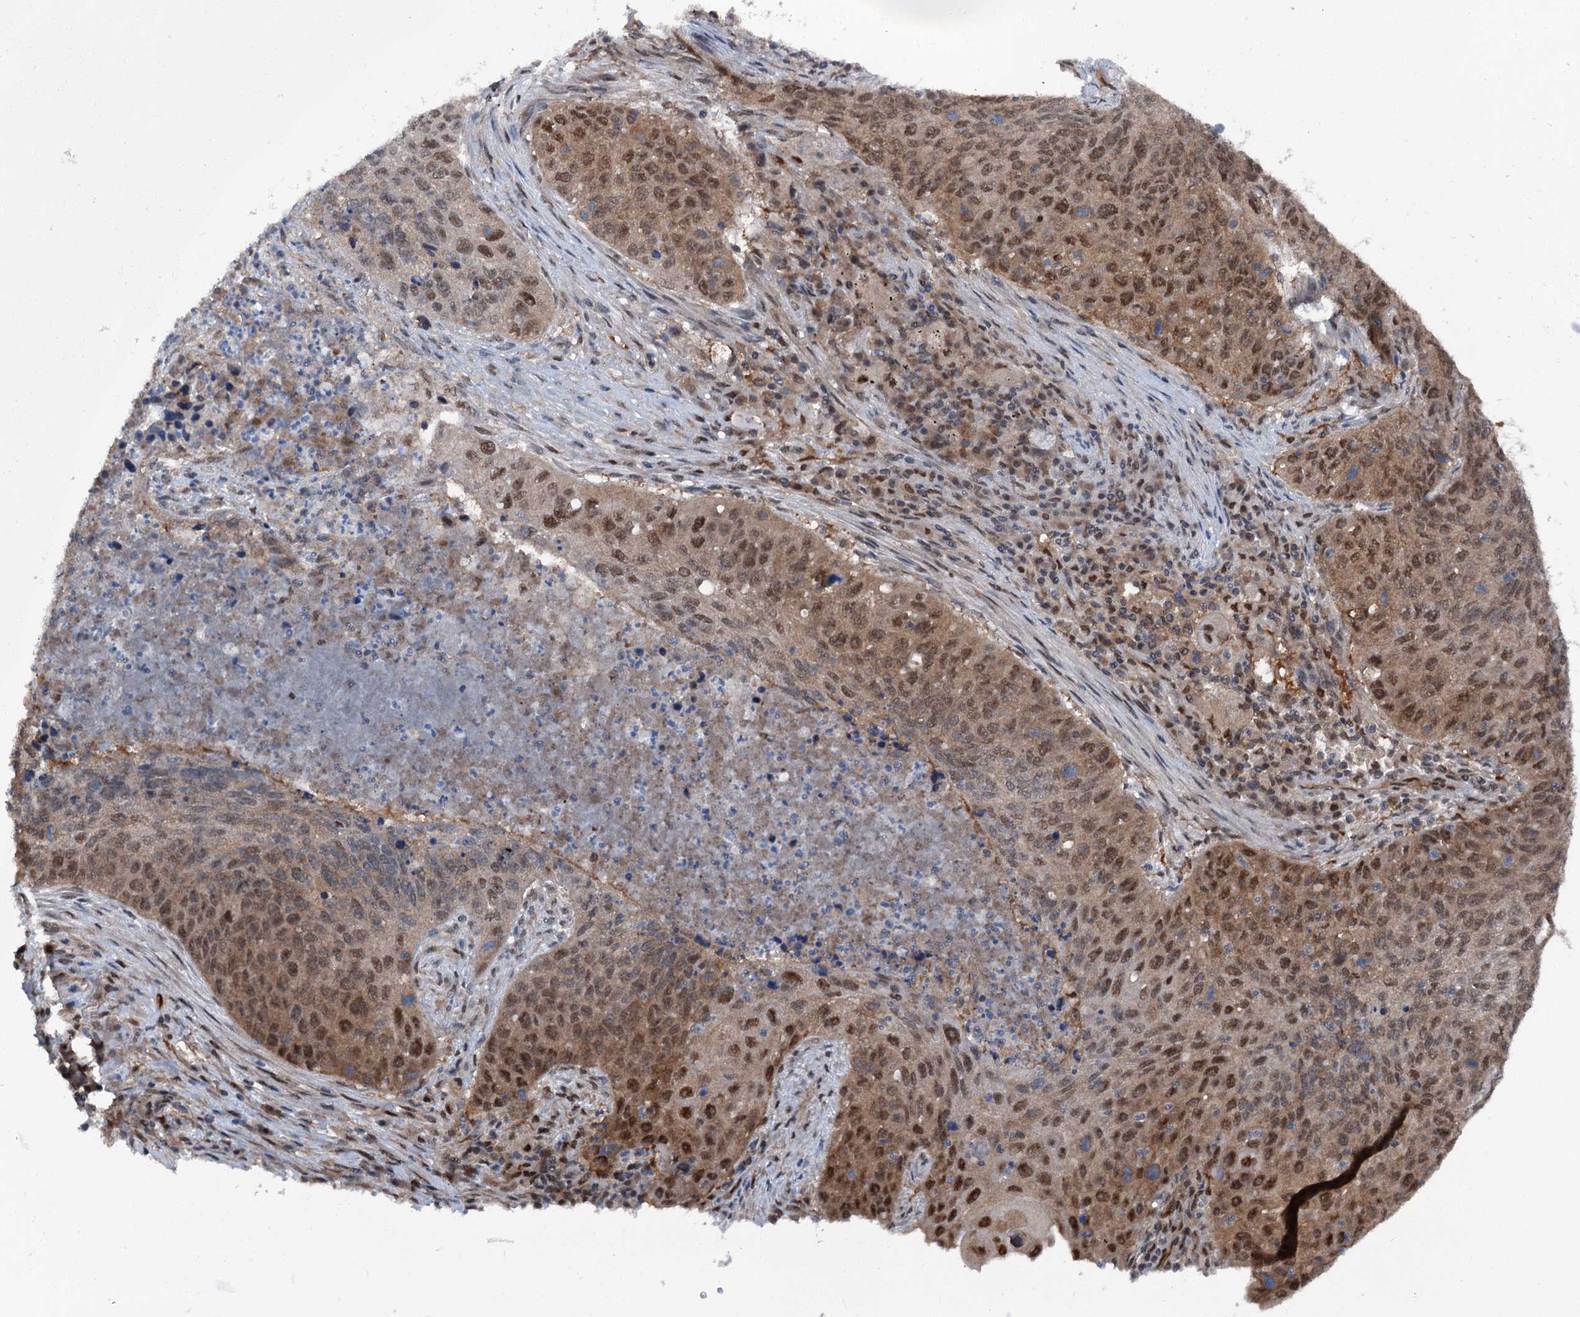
{"staining": {"intensity": "moderate", "quantity": ">75%", "location": "cytoplasmic/membranous,nuclear"}, "tissue": "lung cancer", "cell_type": "Tumor cells", "image_type": "cancer", "snomed": [{"axis": "morphology", "description": "Squamous cell carcinoma, NOS"}, {"axis": "topography", "description": "Lung"}], "caption": "Tumor cells demonstrate medium levels of moderate cytoplasmic/membranous and nuclear positivity in about >75% of cells in human lung cancer.", "gene": "PSMD13", "patient": {"sex": "female", "age": 63}}